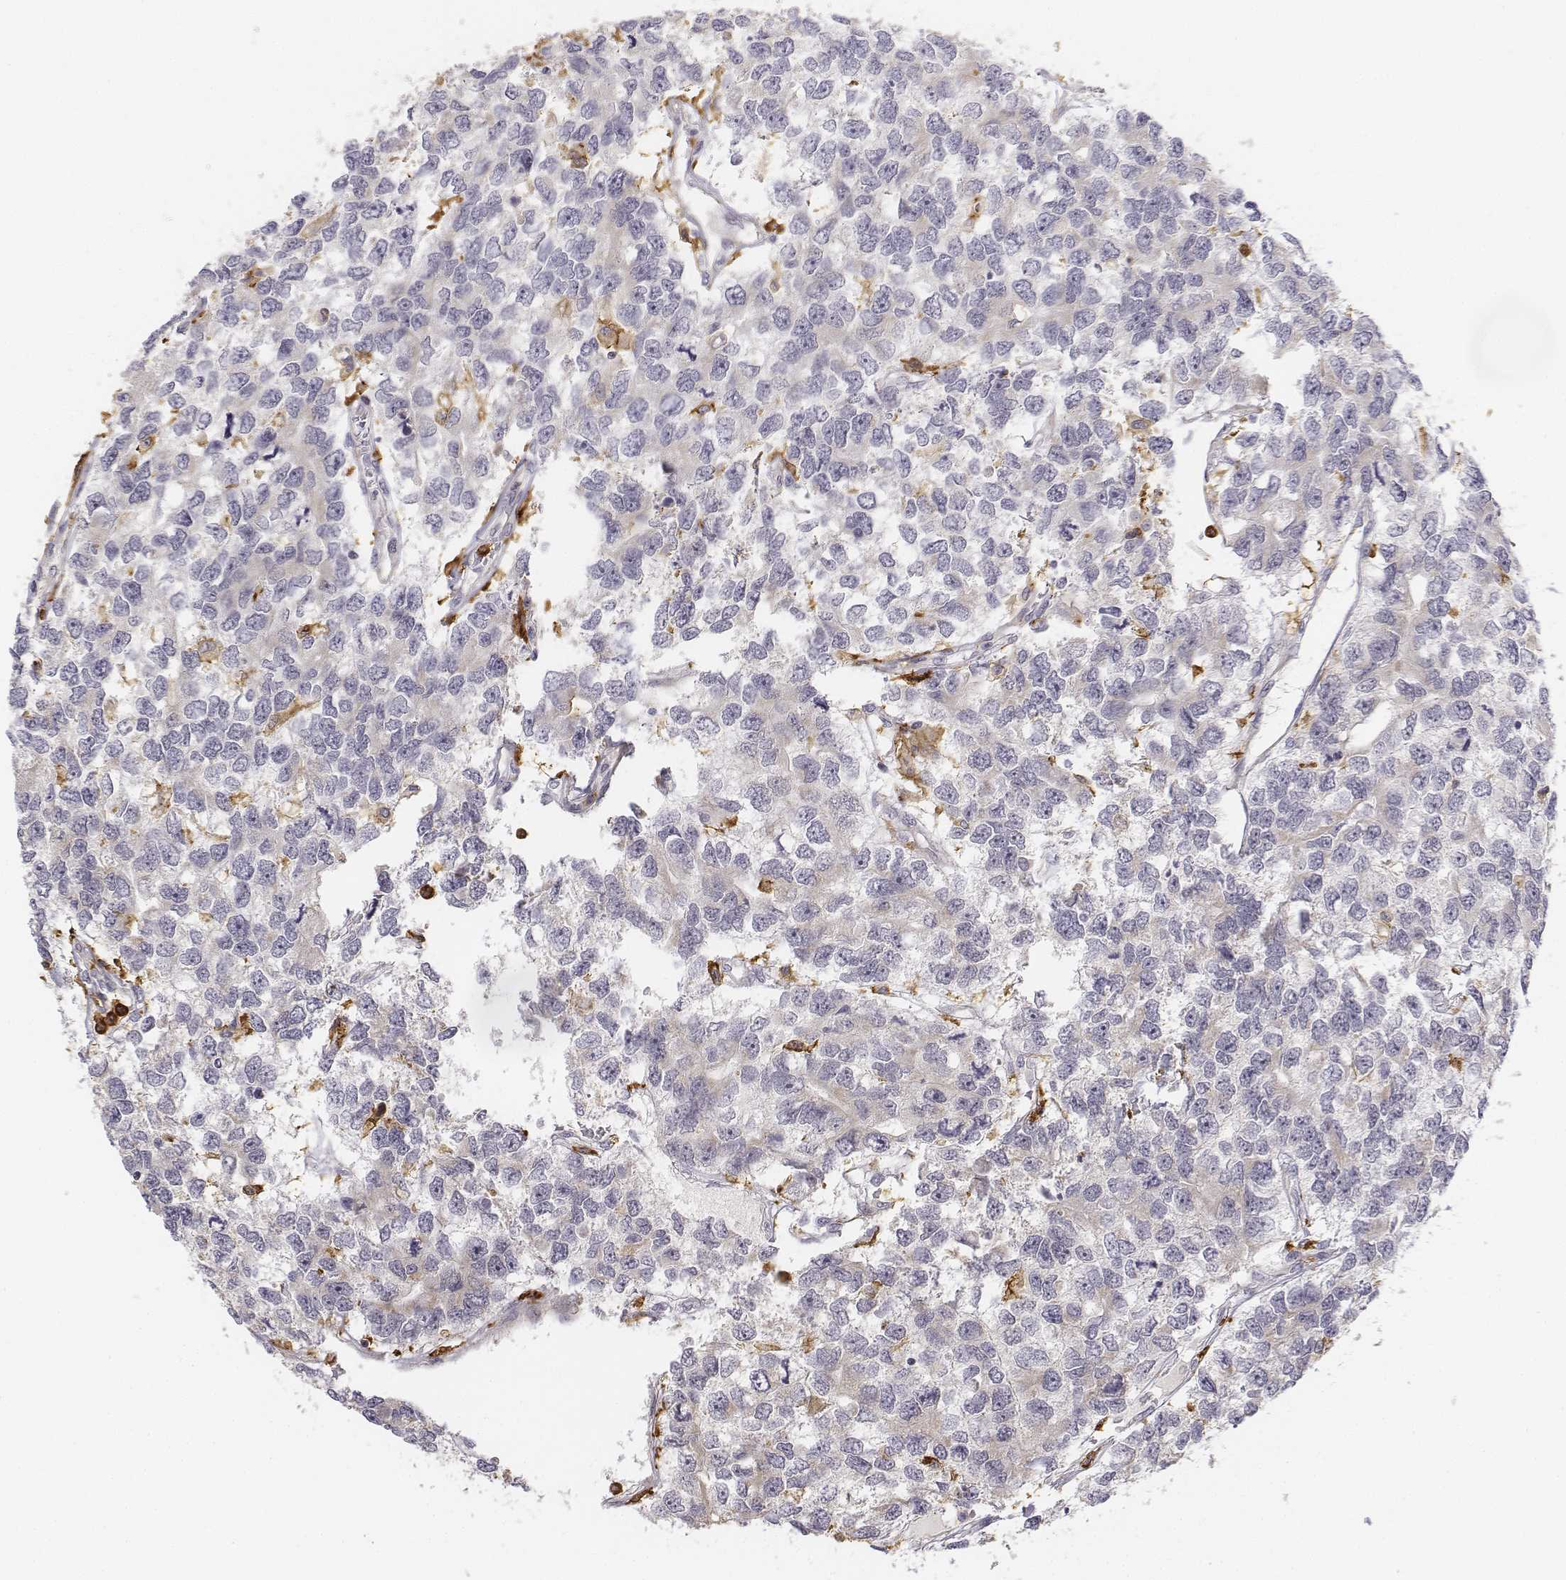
{"staining": {"intensity": "negative", "quantity": "none", "location": "none"}, "tissue": "testis cancer", "cell_type": "Tumor cells", "image_type": "cancer", "snomed": [{"axis": "morphology", "description": "Seminoma, NOS"}, {"axis": "topography", "description": "Testis"}], "caption": "A micrograph of seminoma (testis) stained for a protein demonstrates no brown staining in tumor cells.", "gene": "CD14", "patient": {"sex": "male", "age": 52}}